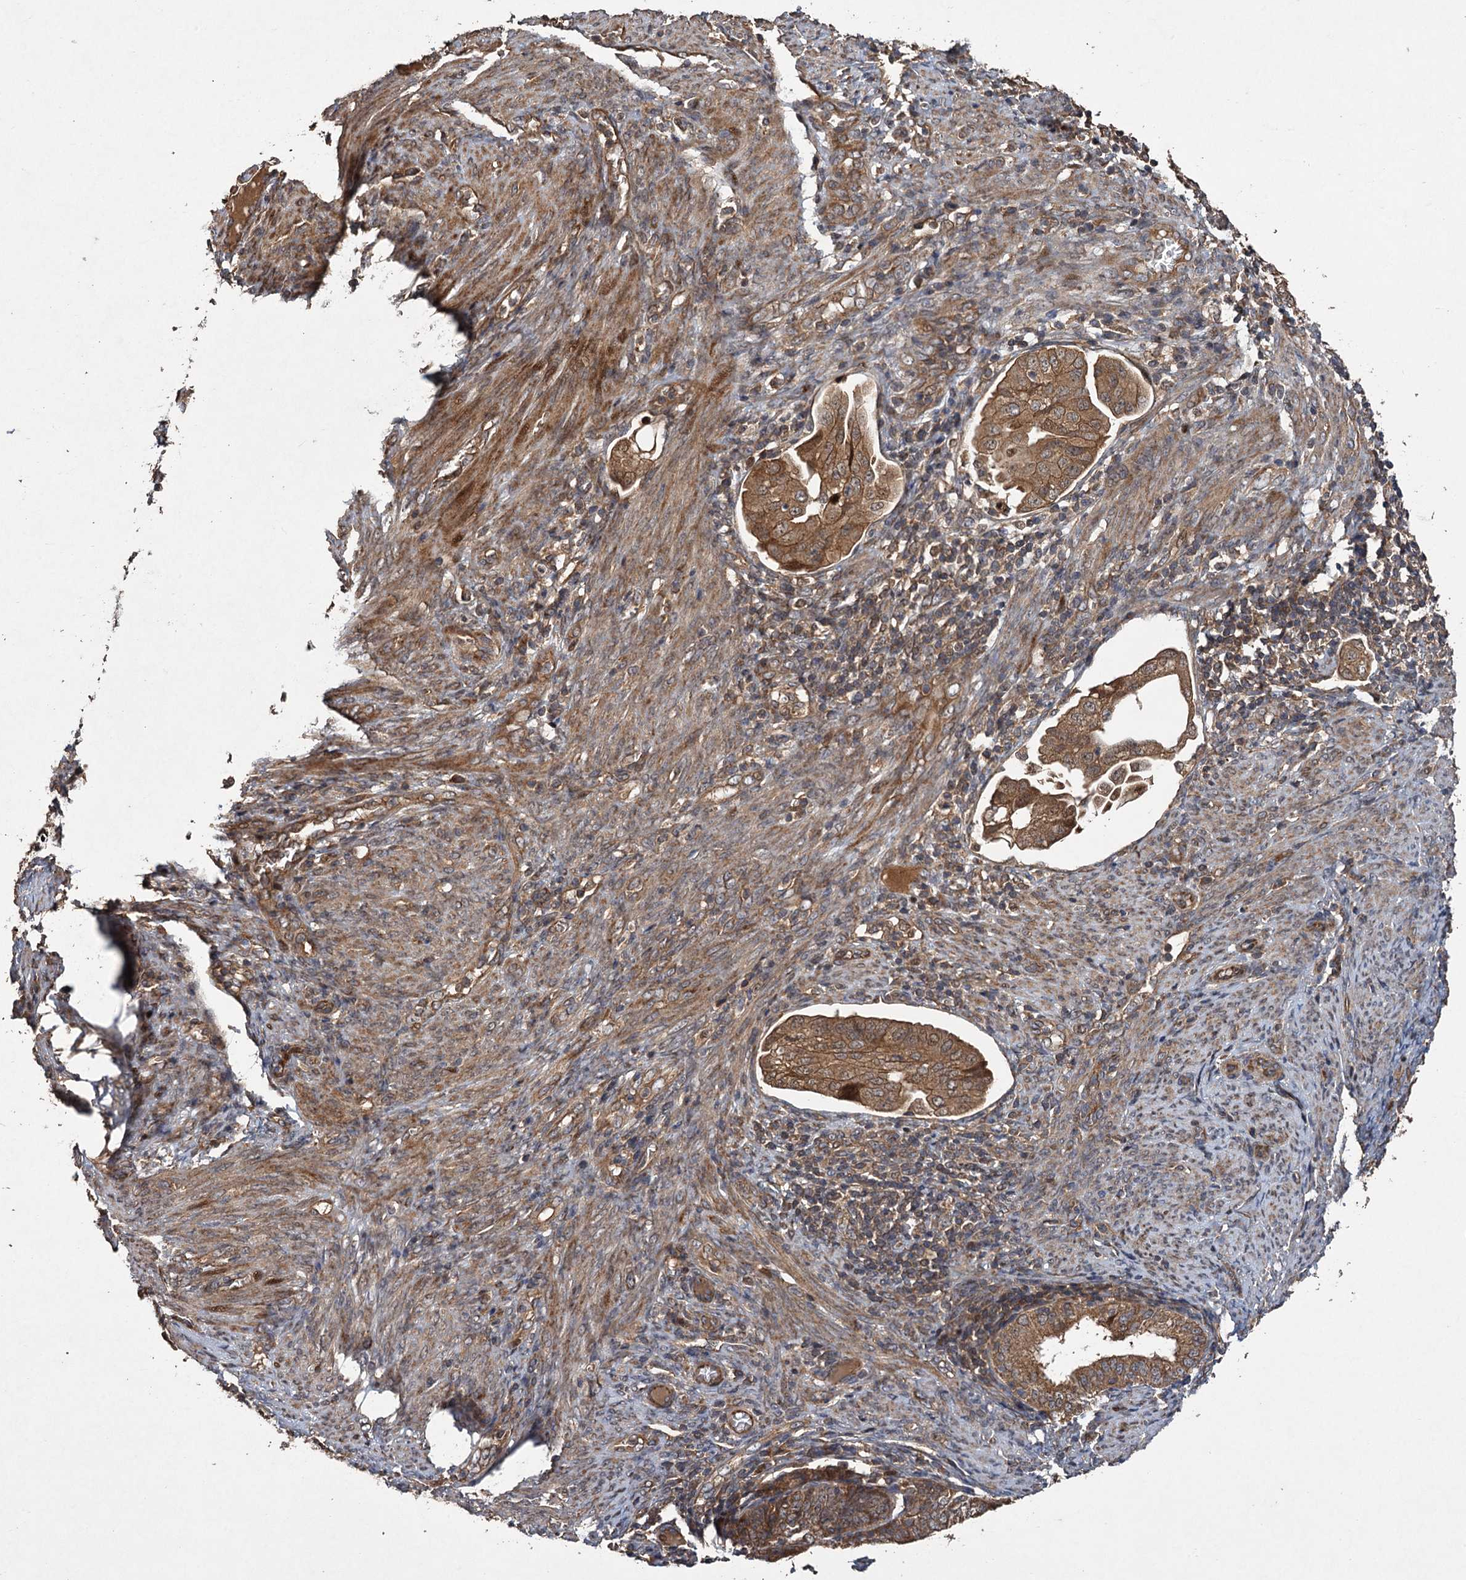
{"staining": {"intensity": "moderate", "quantity": ">75%", "location": "cytoplasmic/membranous,nuclear"}, "tissue": "endometrial cancer", "cell_type": "Tumor cells", "image_type": "cancer", "snomed": [{"axis": "morphology", "description": "Adenocarcinoma, NOS"}, {"axis": "topography", "description": "Endometrium"}], "caption": "Moderate cytoplasmic/membranous and nuclear positivity is appreciated in approximately >75% of tumor cells in endometrial cancer (adenocarcinoma).", "gene": "TMEM39B", "patient": {"sex": "female", "age": 51}}